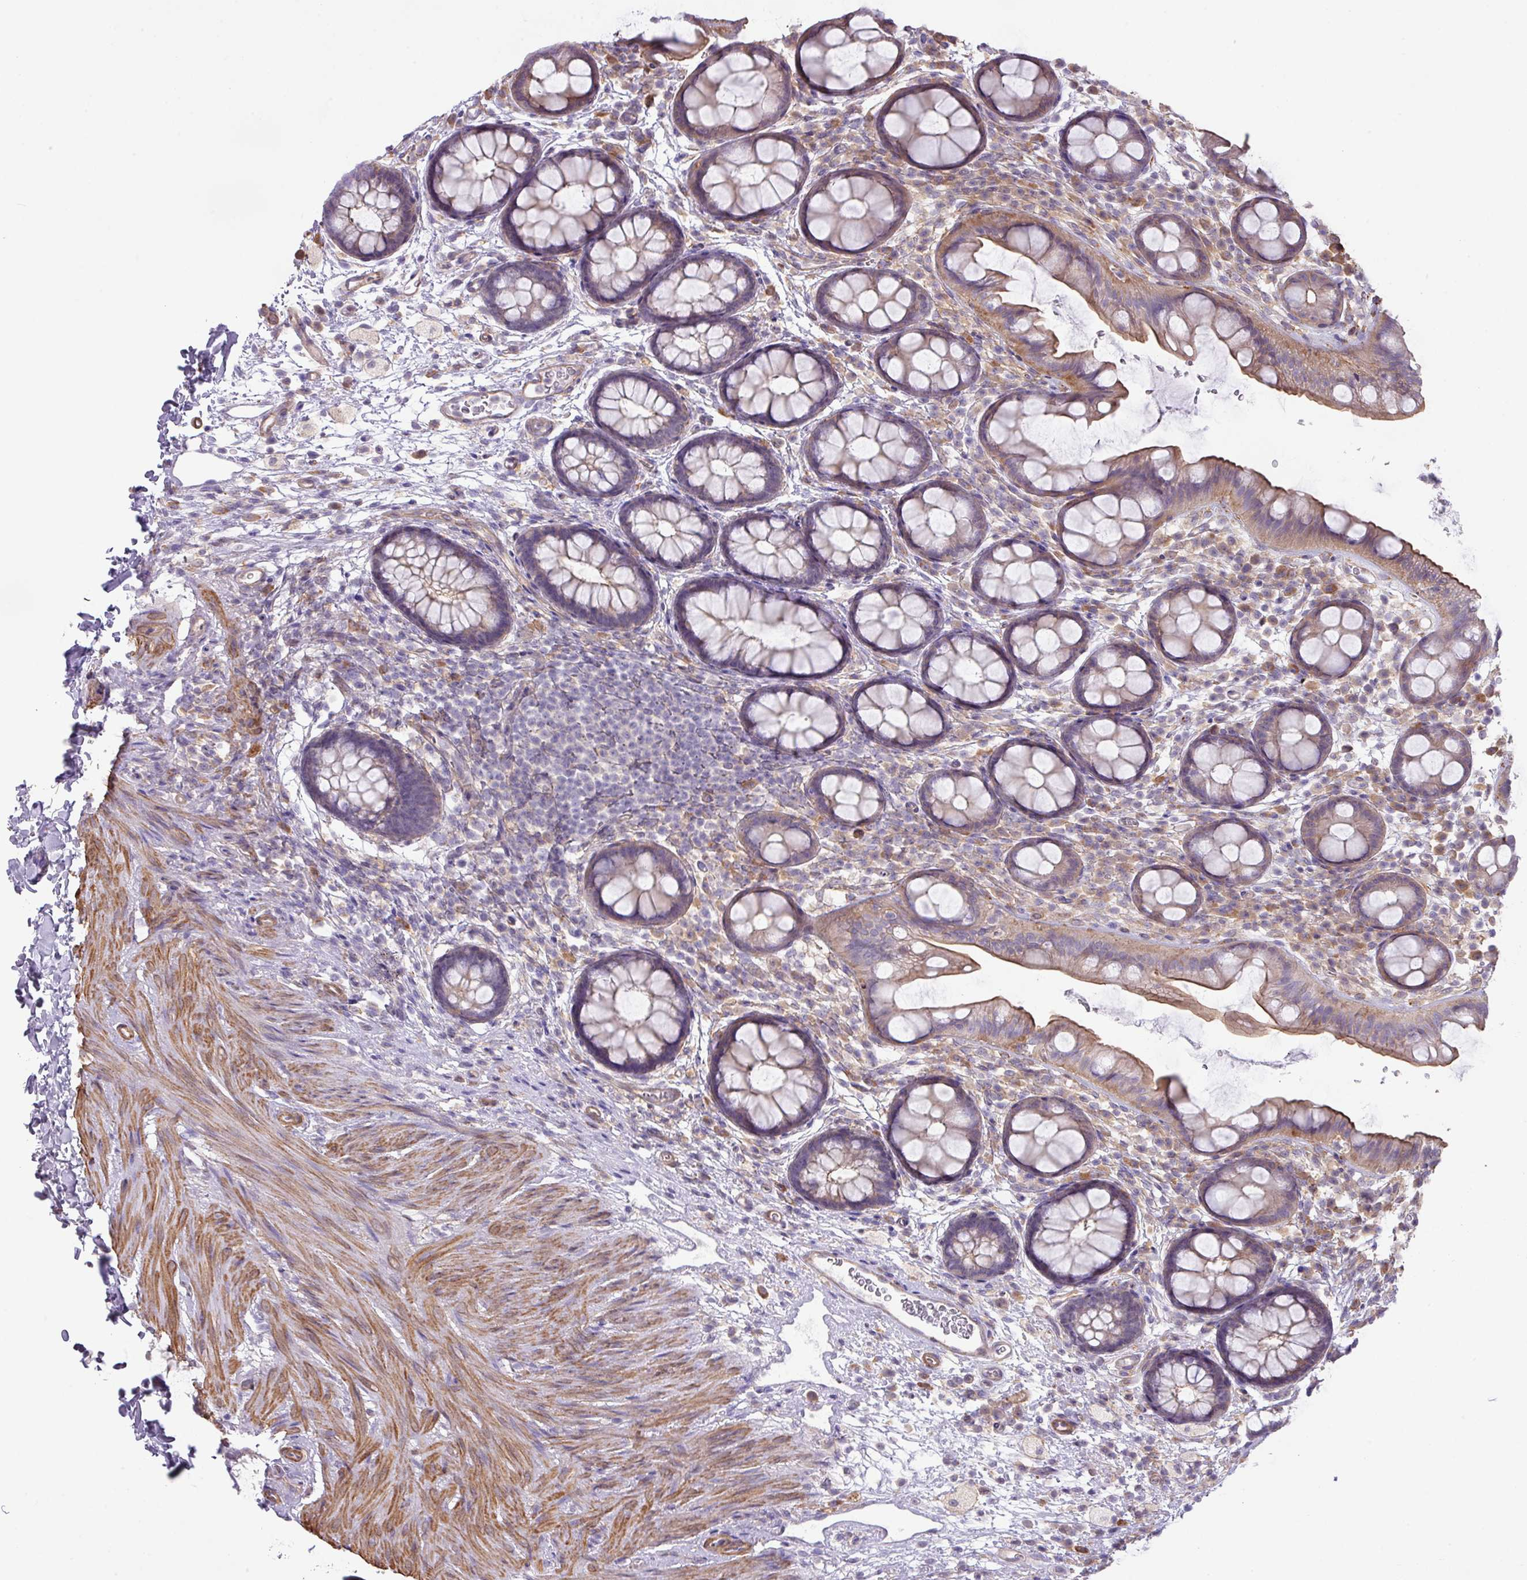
{"staining": {"intensity": "weak", "quantity": "25%-75%", "location": "cytoplasmic/membranous"}, "tissue": "rectum", "cell_type": "Glandular cells", "image_type": "normal", "snomed": [{"axis": "morphology", "description": "Normal tissue, NOS"}, {"axis": "topography", "description": "Rectum"}, {"axis": "topography", "description": "Peripheral nerve tissue"}], "caption": "Protein expression analysis of benign human rectum reveals weak cytoplasmic/membranous staining in approximately 25%-75% of glandular cells.", "gene": "LRRC41", "patient": {"sex": "female", "age": 69}}